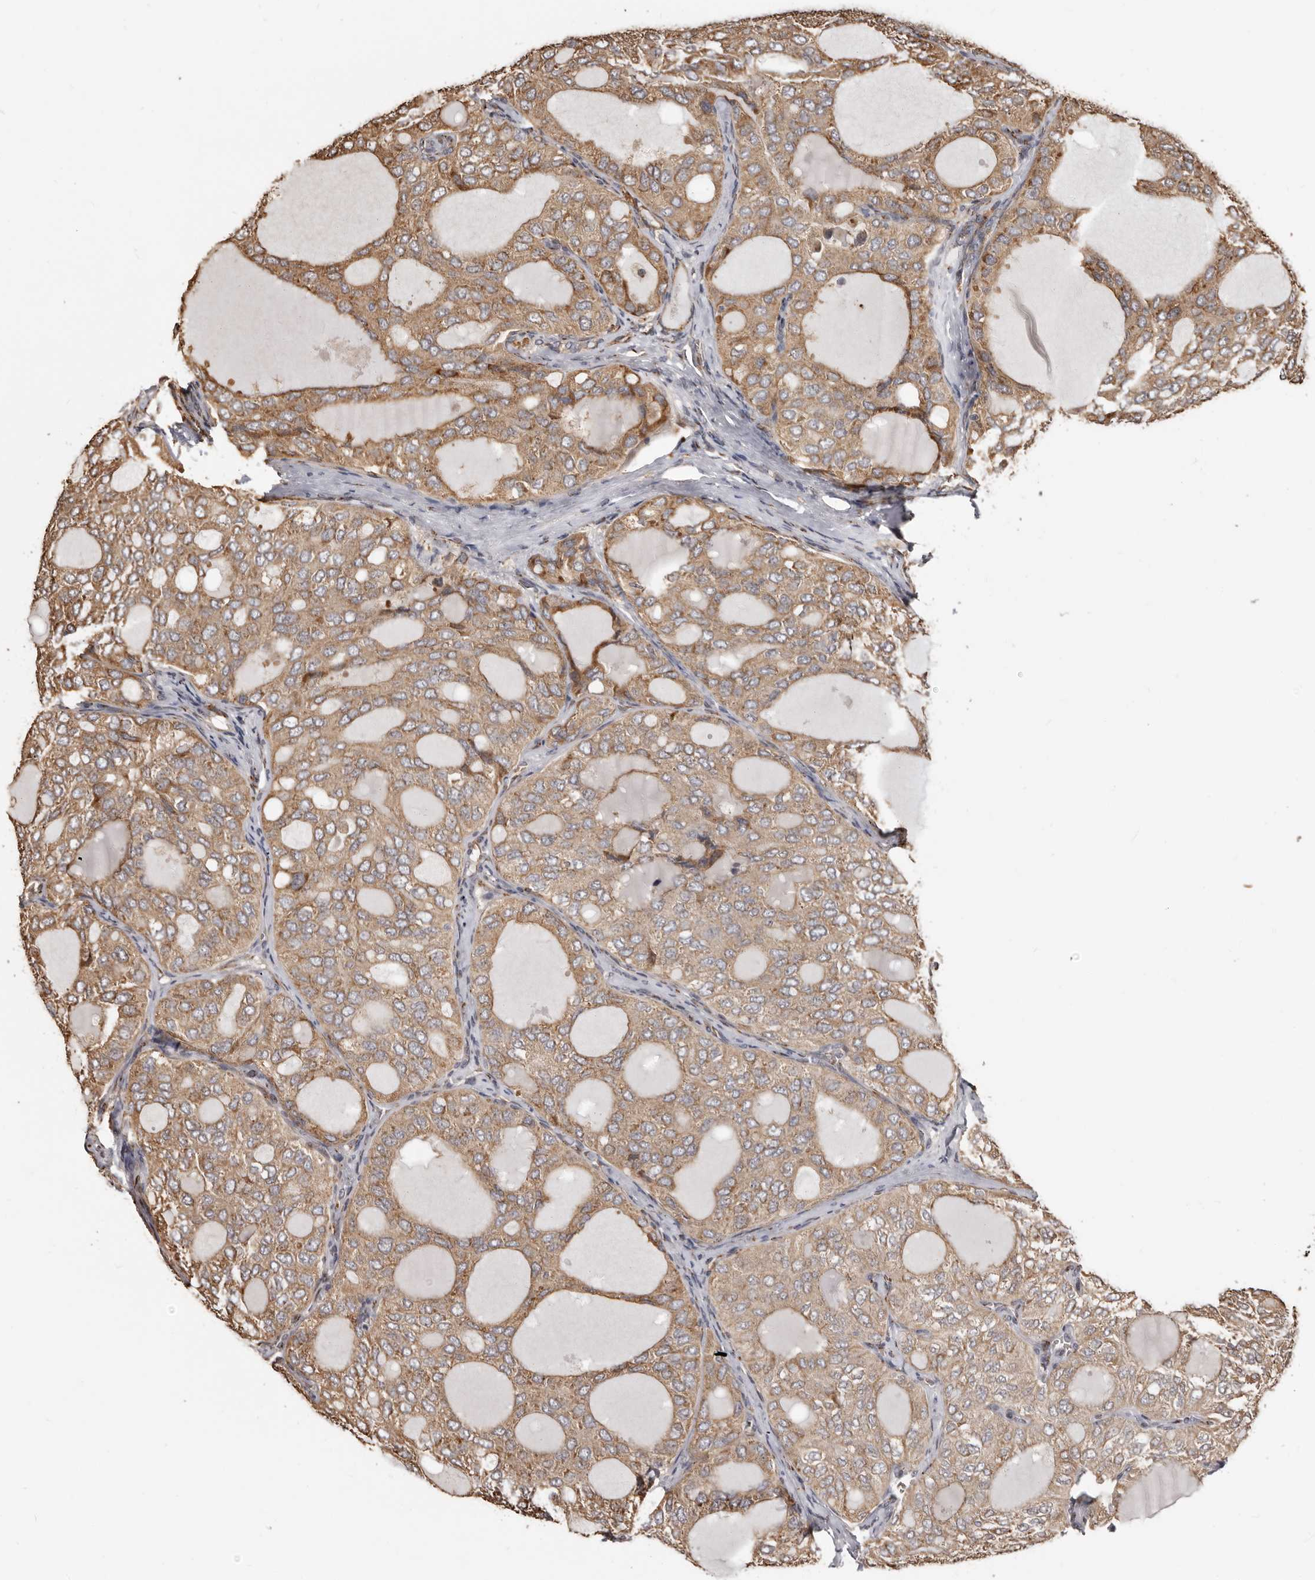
{"staining": {"intensity": "moderate", "quantity": ">75%", "location": "cytoplasmic/membranous"}, "tissue": "thyroid cancer", "cell_type": "Tumor cells", "image_type": "cancer", "snomed": [{"axis": "morphology", "description": "Follicular adenoma carcinoma, NOS"}, {"axis": "topography", "description": "Thyroid gland"}], "caption": "Immunohistochemistry (IHC) (DAB (3,3'-diaminobenzidine)) staining of human thyroid cancer (follicular adenoma carcinoma) demonstrates moderate cytoplasmic/membranous protein expression in approximately >75% of tumor cells. (Stains: DAB in brown, nuclei in blue, Microscopy: brightfield microscopy at high magnification).", "gene": "ENTREP1", "patient": {"sex": "male", "age": 75}}